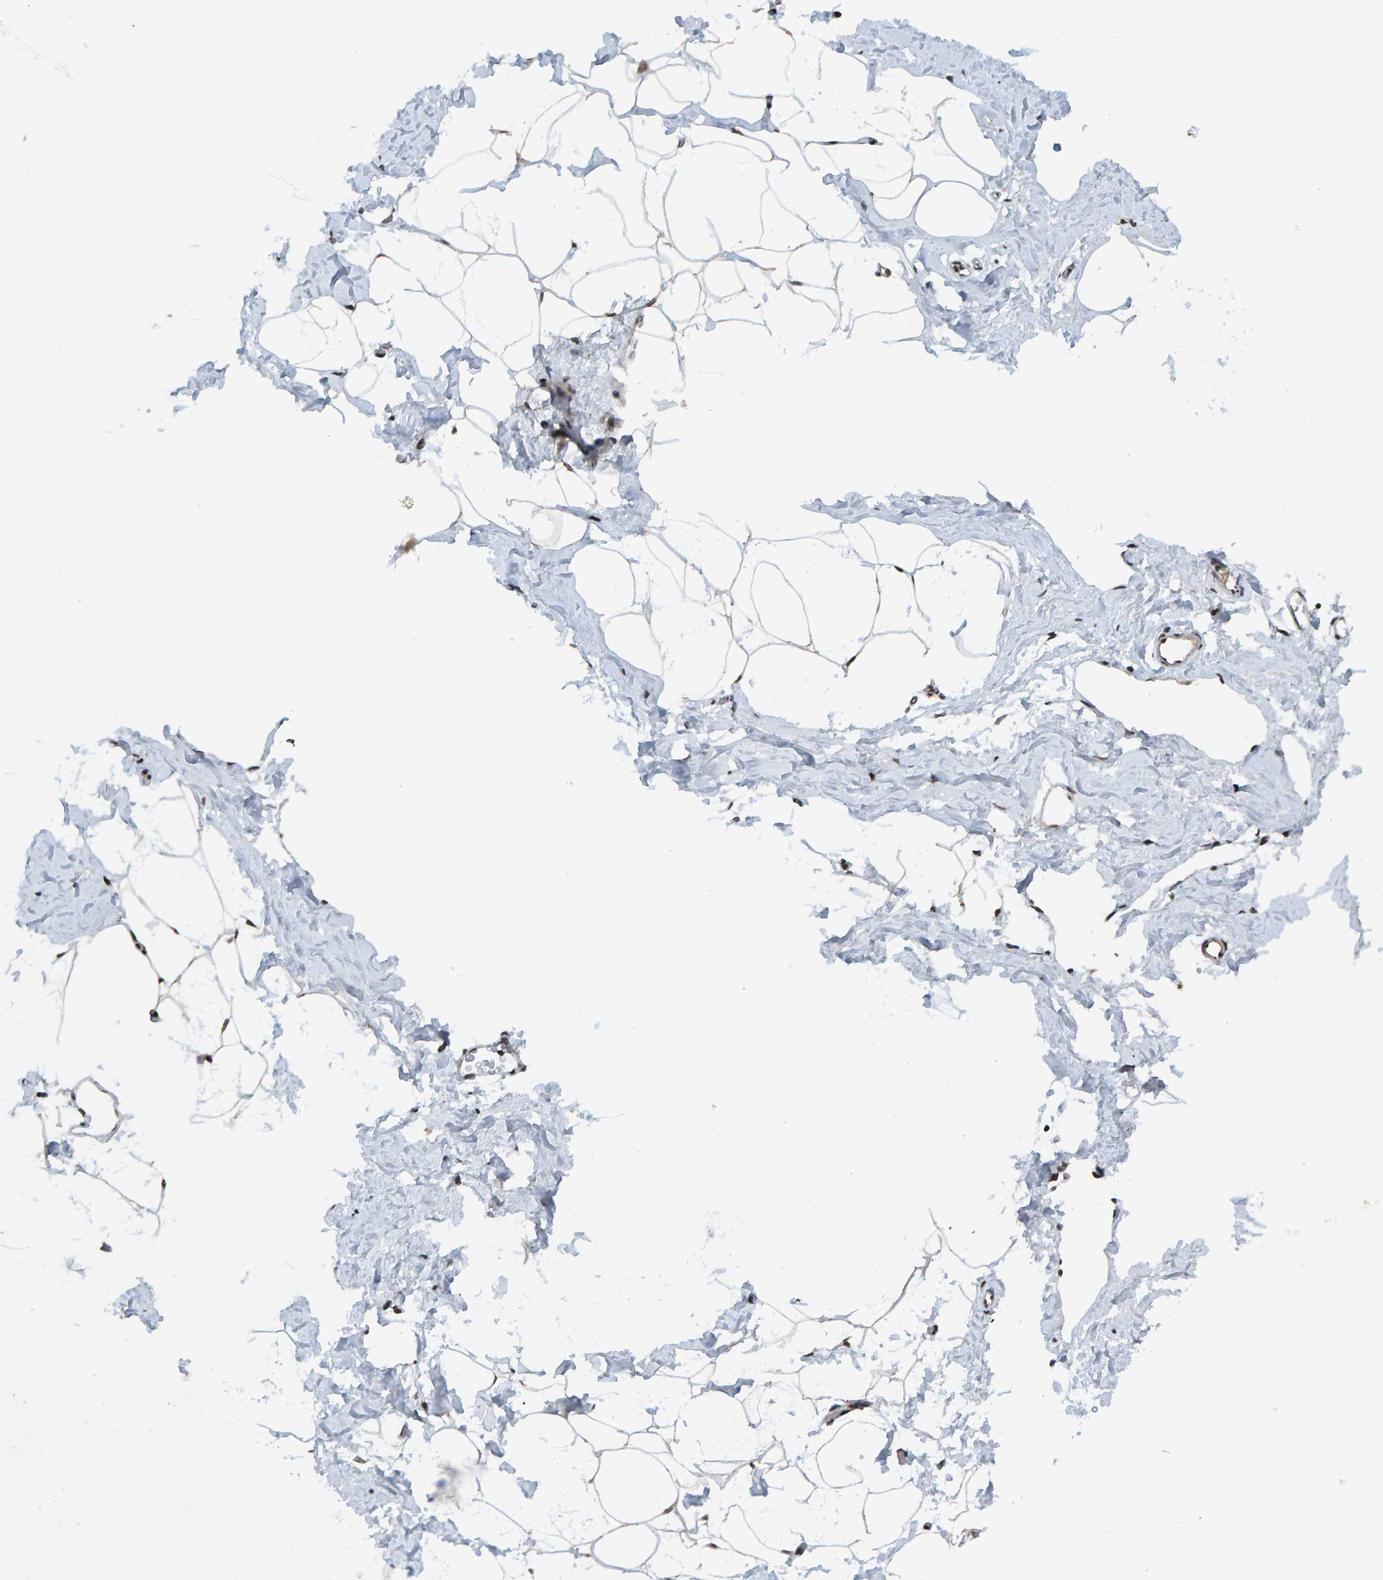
{"staining": {"intensity": "moderate", "quantity": ">75%", "location": "cytoplasmic/membranous,nuclear"}, "tissue": "adipose tissue", "cell_type": "Adipocytes", "image_type": "normal", "snomed": [{"axis": "morphology", "description": "Normal tissue, NOS"}, {"axis": "morphology", "description": "Fibrosis, NOS"}, {"axis": "topography", "description": "Breast"}, {"axis": "topography", "description": "Adipose tissue"}], "caption": "This is a photomicrograph of IHC staining of benign adipose tissue, which shows moderate staining in the cytoplasmic/membranous,nuclear of adipocytes.", "gene": "ZNF366", "patient": {"sex": "female", "age": 39}}